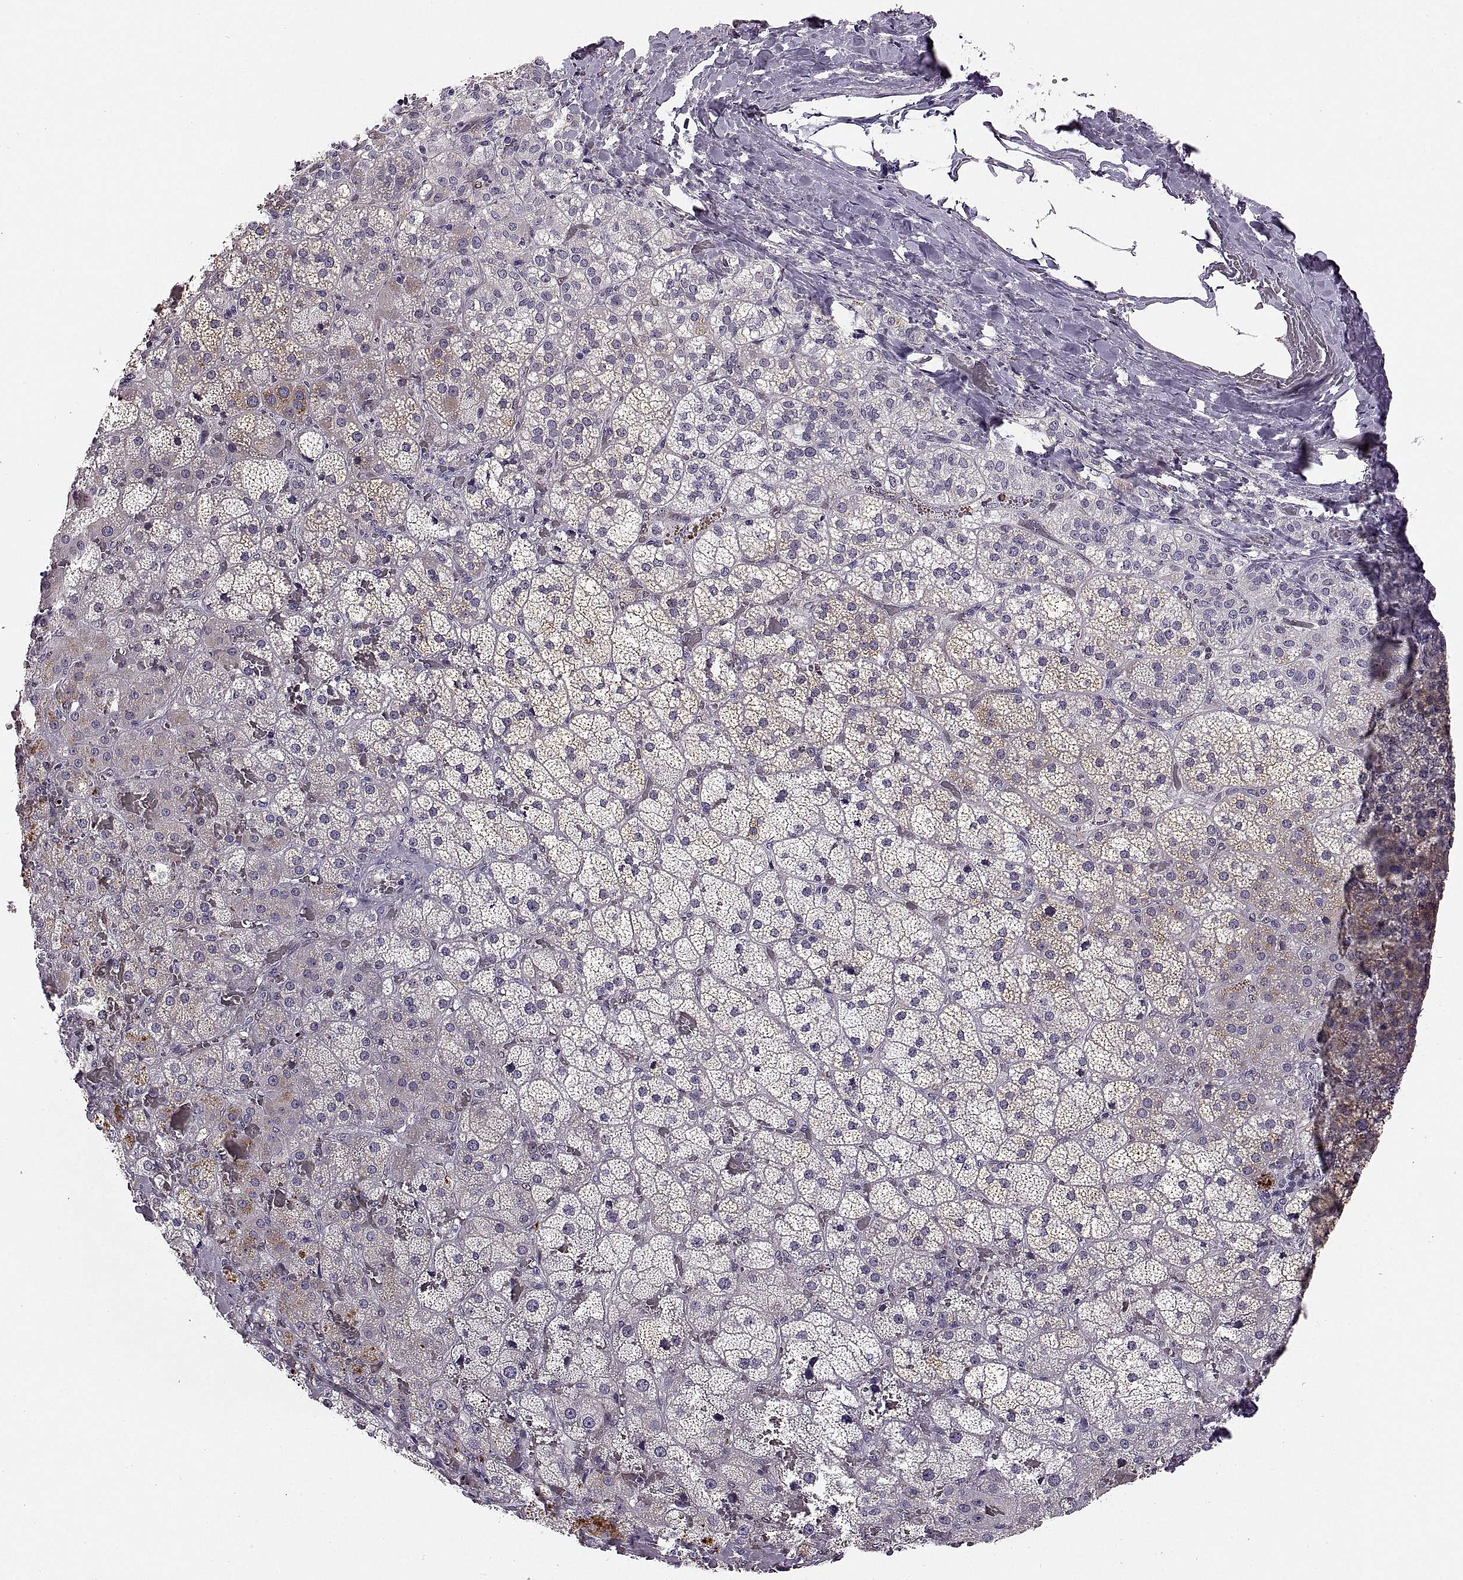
{"staining": {"intensity": "weak", "quantity": "25%-75%", "location": "cytoplasmic/membranous"}, "tissue": "adrenal gland", "cell_type": "Glandular cells", "image_type": "normal", "snomed": [{"axis": "morphology", "description": "Normal tissue, NOS"}, {"axis": "topography", "description": "Adrenal gland"}], "caption": "The image shows immunohistochemical staining of unremarkable adrenal gland. There is weak cytoplasmic/membranous expression is identified in approximately 25%-75% of glandular cells. The staining was performed using DAB, with brown indicating positive protein expression. Nuclei are stained blue with hematoxylin.", "gene": "ADH6", "patient": {"sex": "male", "age": 57}}